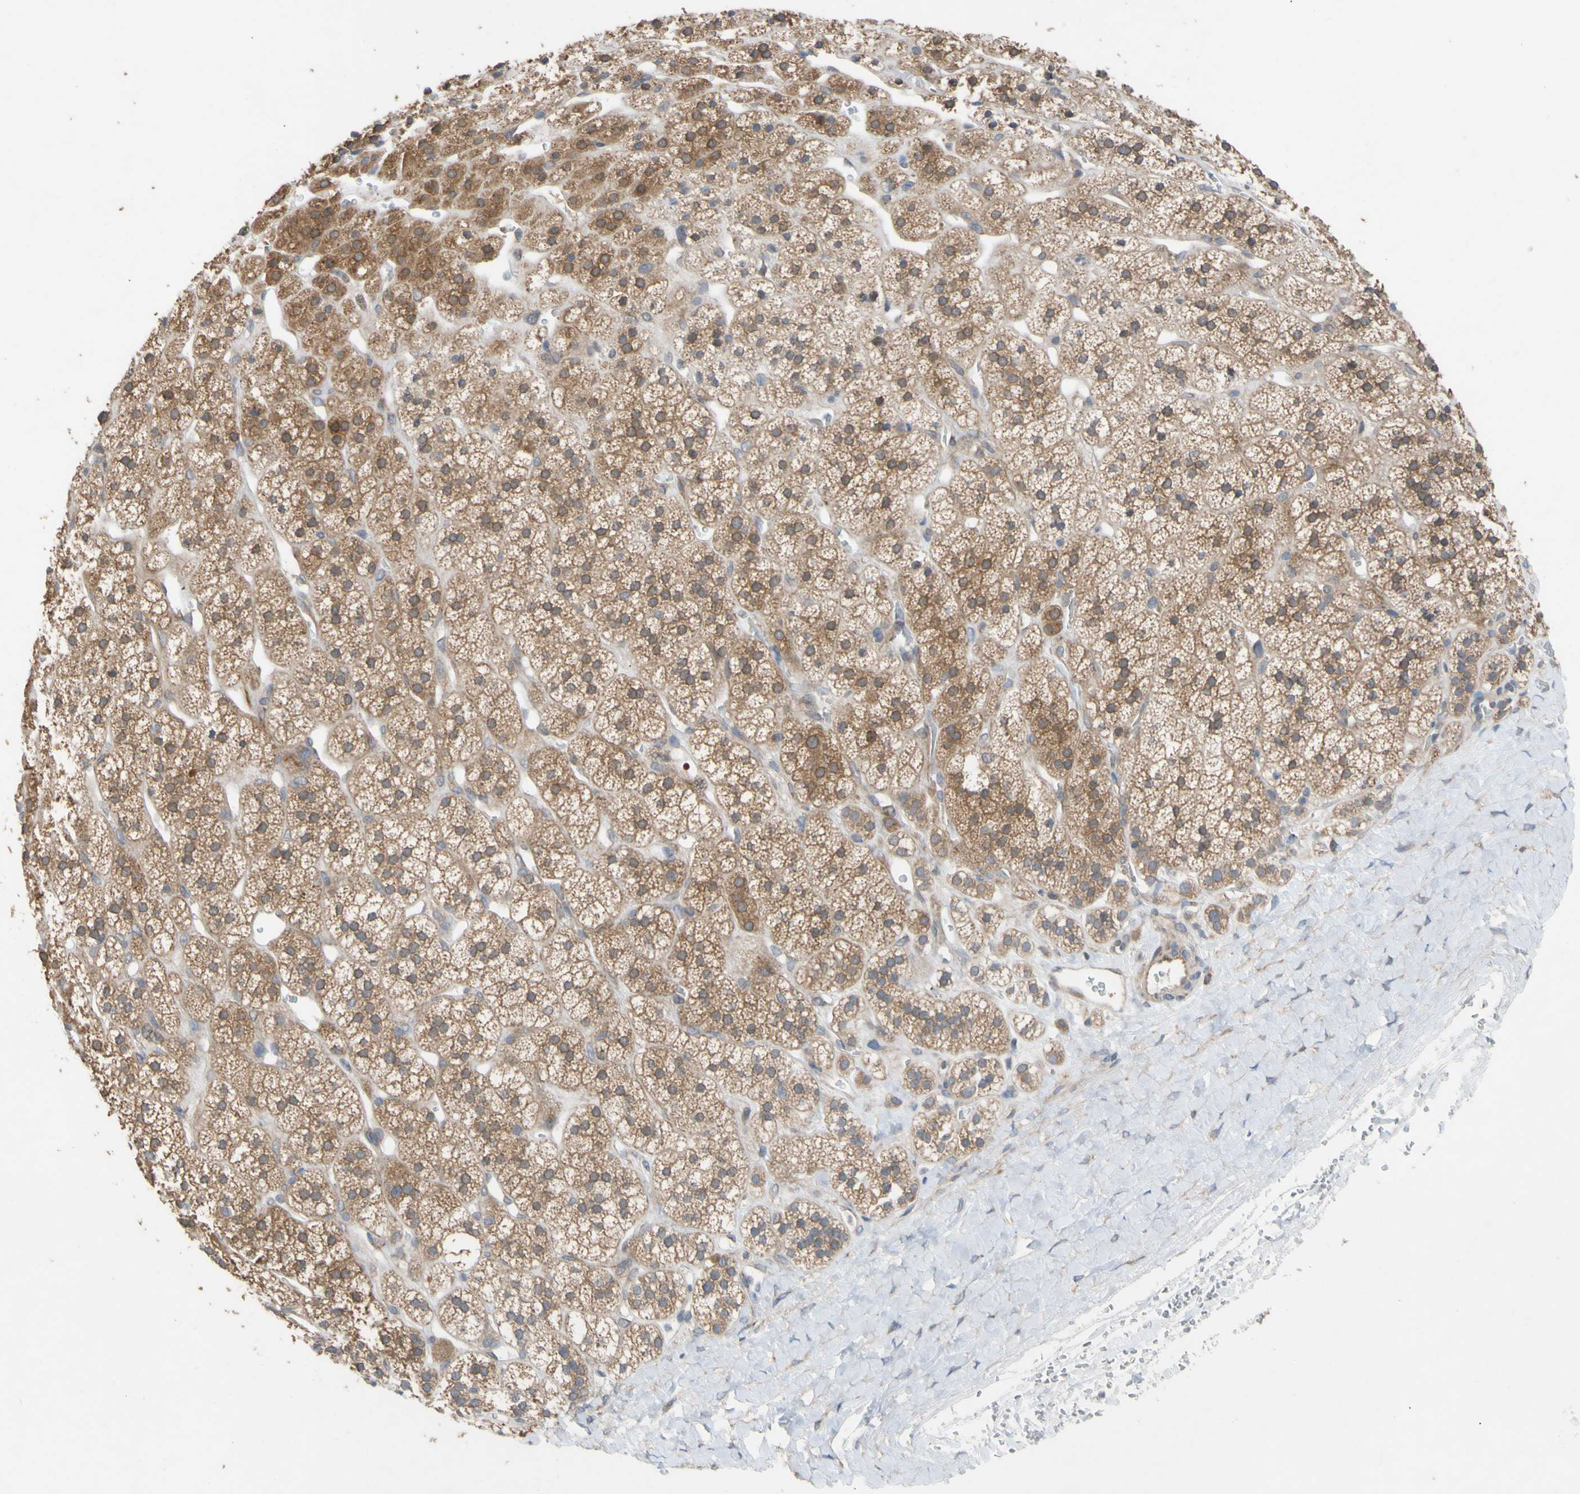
{"staining": {"intensity": "moderate", "quantity": ">75%", "location": "cytoplasmic/membranous"}, "tissue": "adrenal gland", "cell_type": "Glandular cells", "image_type": "normal", "snomed": [{"axis": "morphology", "description": "Normal tissue, NOS"}, {"axis": "topography", "description": "Adrenal gland"}], "caption": "IHC of benign adrenal gland shows medium levels of moderate cytoplasmic/membranous positivity in about >75% of glandular cells. The staining was performed using DAB to visualize the protein expression in brown, while the nuclei were stained in blue with hematoxylin (Magnification: 20x).", "gene": "EIF2S3", "patient": {"sex": "male", "age": 56}}